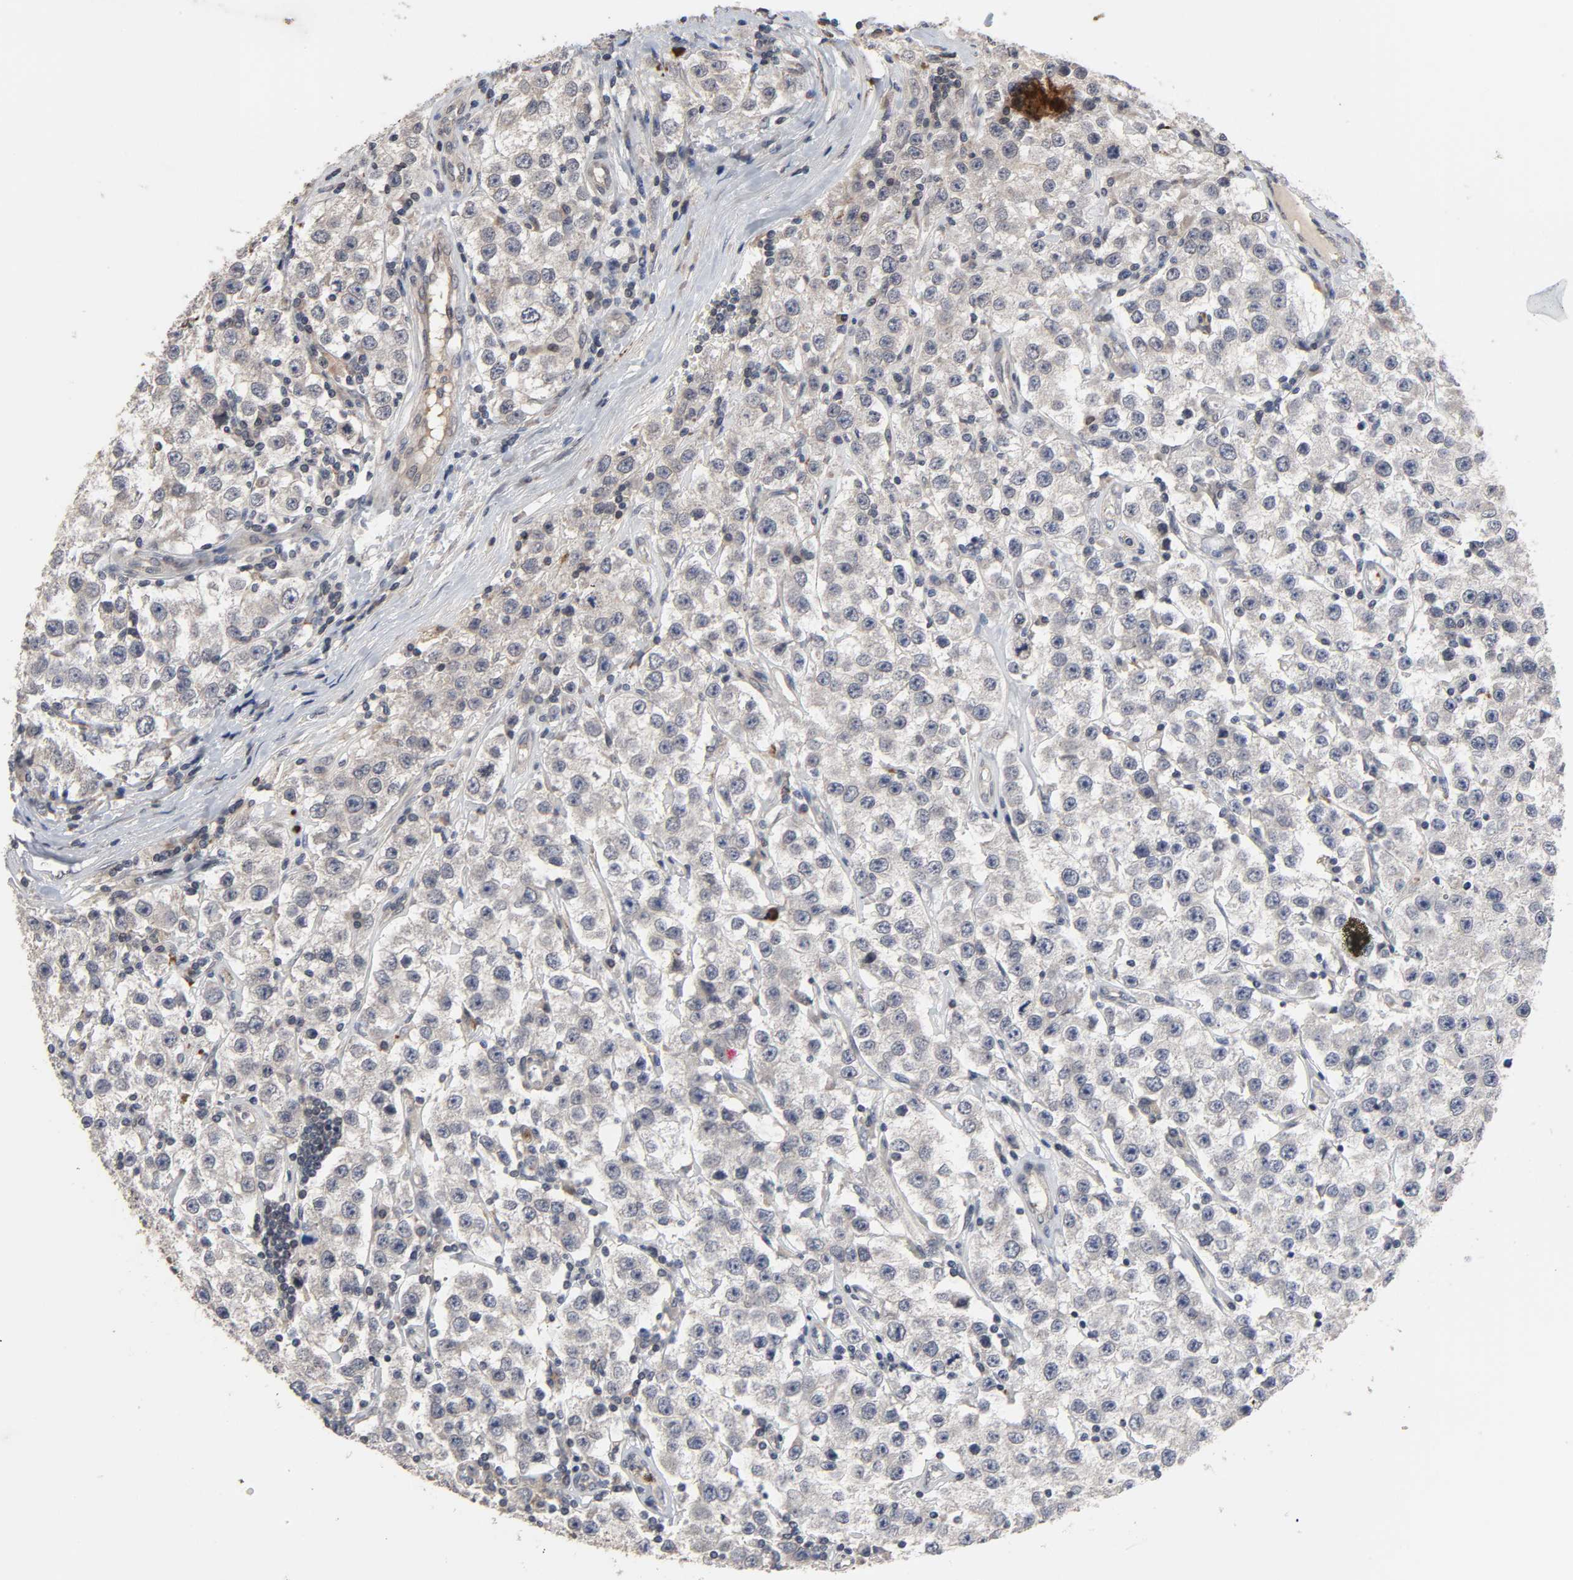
{"staining": {"intensity": "weak", "quantity": "25%-75%", "location": "cytoplasmic/membranous"}, "tissue": "testis cancer", "cell_type": "Tumor cells", "image_type": "cancer", "snomed": [{"axis": "morphology", "description": "Seminoma, NOS"}, {"axis": "topography", "description": "Testis"}], "caption": "Approximately 25%-75% of tumor cells in testis seminoma reveal weak cytoplasmic/membranous protein positivity as visualized by brown immunohistochemical staining.", "gene": "CCDC175", "patient": {"sex": "male", "age": 52}}